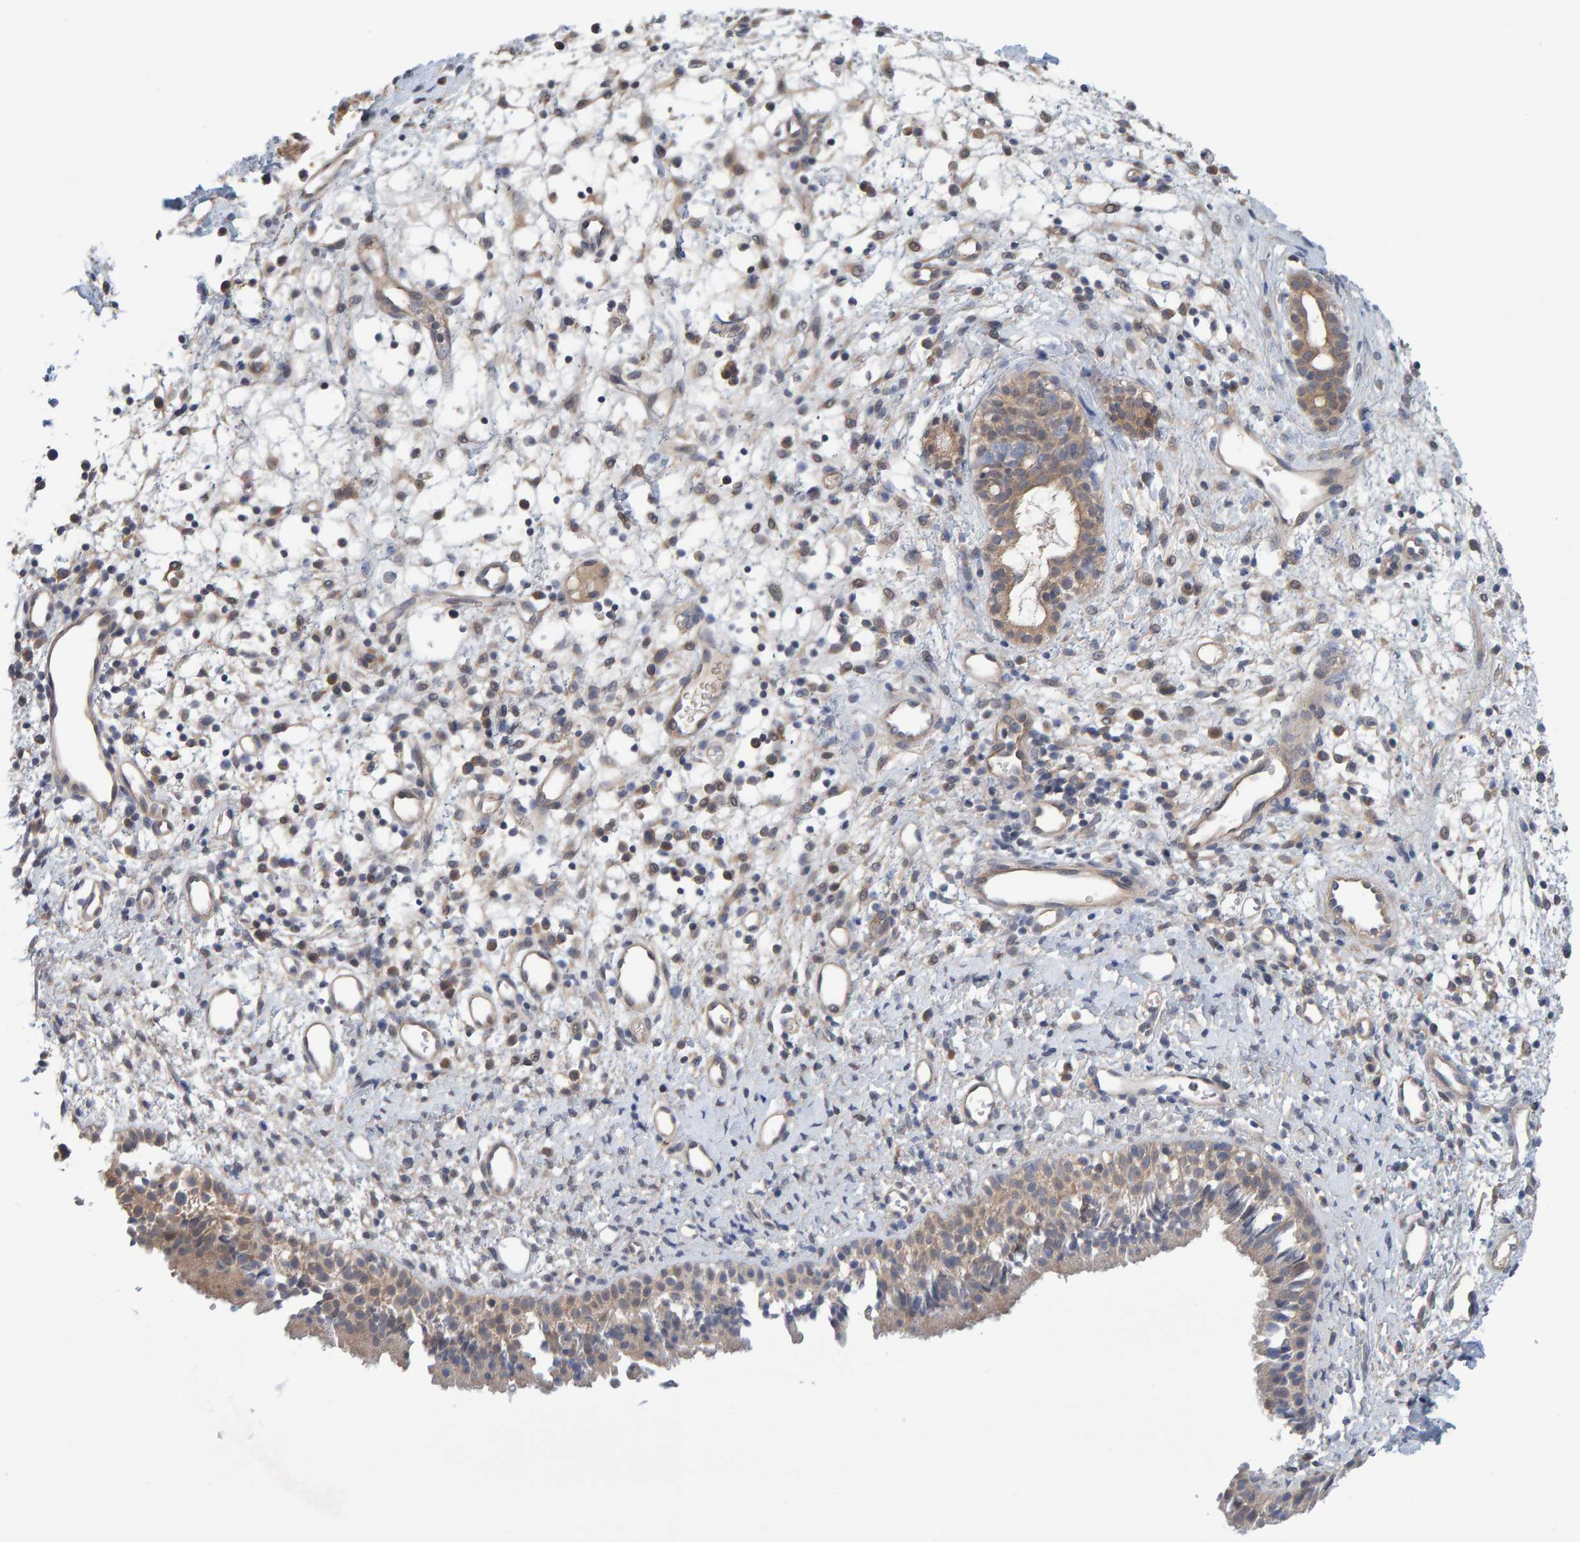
{"staining": {"intensity": "weak", "quantity": "<25%", "location": "cytoplasmic/membranous"}, "tissue": "nasopharynx", "cell_type": "Respiratory epithelial cells", "image_type": "normal", "snomed": [{"axis": "morphology", "description": "Normal tissue, NOS"}, {"axis": "topography", "description": "Nasopharynx"}], "caption": "Respiratory epithelial cells show no significant staining in normal nasopharynx.", "gene": "TATDN1", "patient": {"sex": "male", "age": 22}}